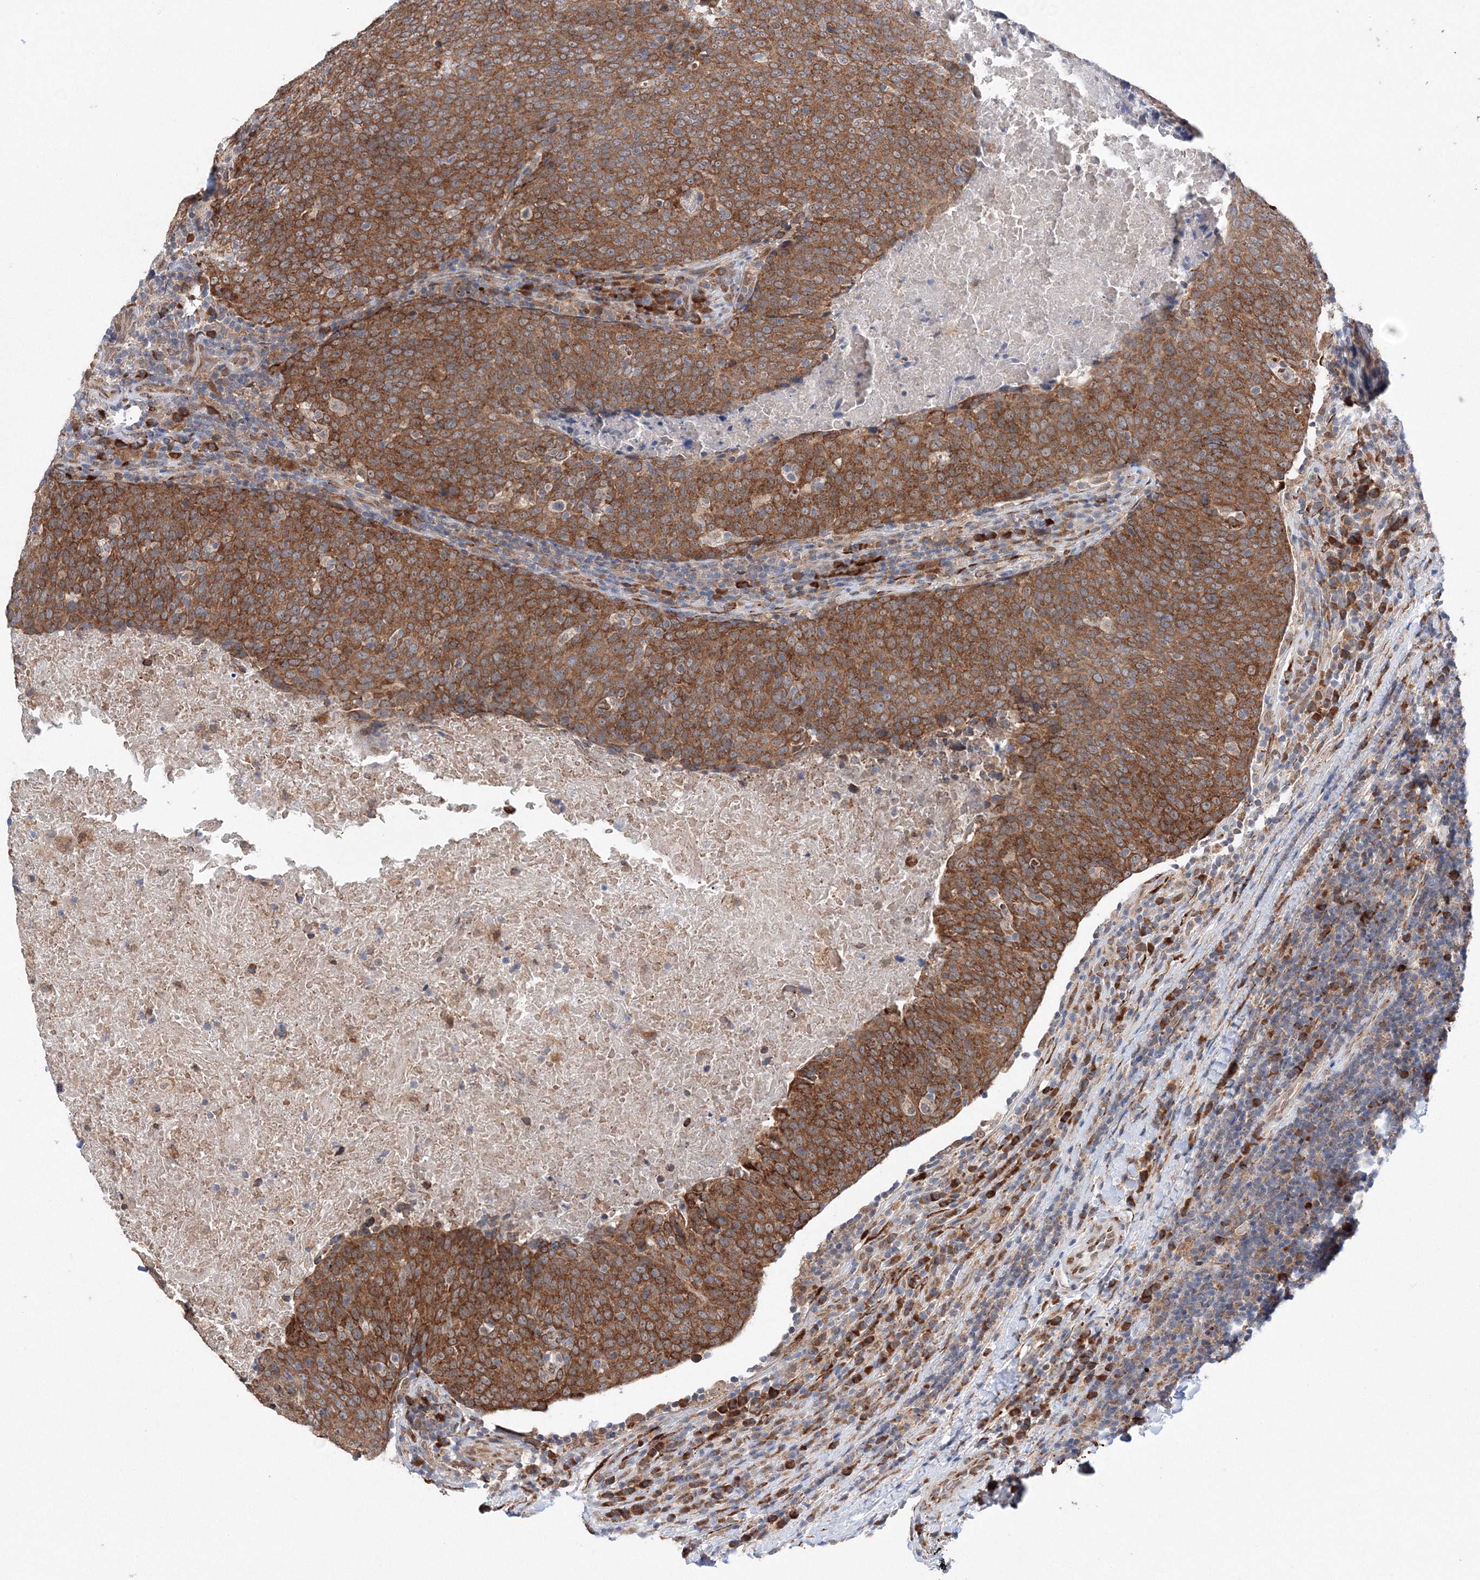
{"staining": {"intensity": "moderate", "quantity": ">75%", "location": "cytoplasmic/membranous"}, "tissue": "head and neck cancer", "cell_type": "Tumor cells", "image_type": "cancer", "snomed": [{"axis": "morphology", "description": "Squamous cell carcinoma, NOS"}, {"axis": "morphology", "description": "Squamous cell carcinoma, metastatic, NOS"}, {"axis": "topography", "description": "Lymph node"}, {"axis": "topography", "description": "Head-Neck"}], "caption": "Immunohistochemistry (IHC) of human metastatic squamous cell carcinoma (head and neck) displays medium levels of moderate cytoplasmic/membranous expression in about >75% of tumor cells.", "gene": "DIS3L2", "patient": {"sex": "male", "age": 62}}